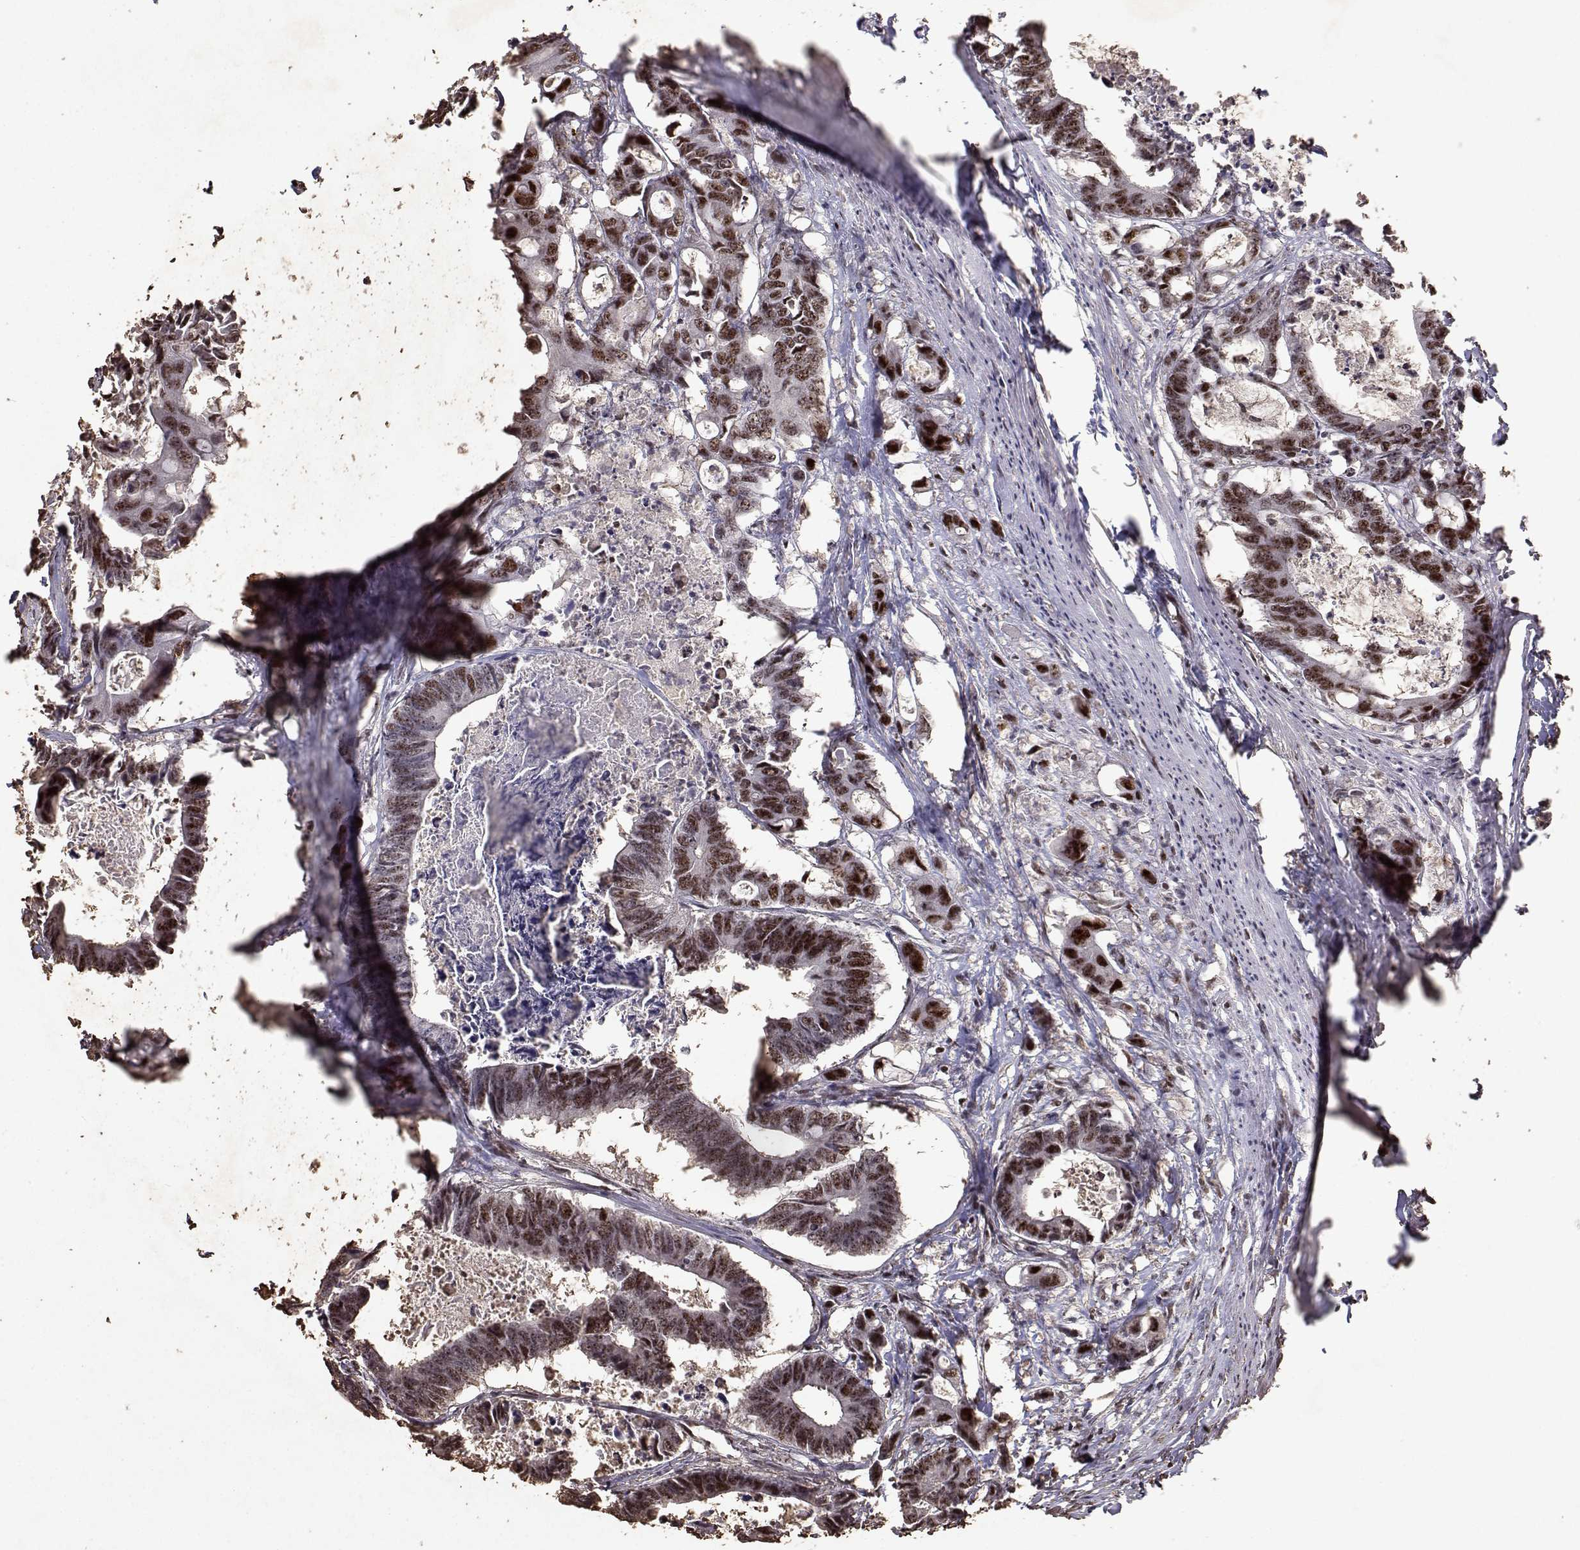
{"staining": {"intensity": "moderate", "quantity": ">75%", "location": "nuclear"}, "tissue": "colorectal cancer", "cell_type": "Tumor cells", "image_type": "cancer", "snomed": [{"axis": "morphology", "description": "Adenocarcinoma, NOS"}, {"axis": "topography", "description": "Rectum"}], "caption": "This is a histology image of immunohistochemistry staining of colorectal cancer (adenocarcinoma), which shows moderate positivity in the nuclear of tumor cells.", "gene": "TOE1", "patient": {"sex": "male", "age": 54}}